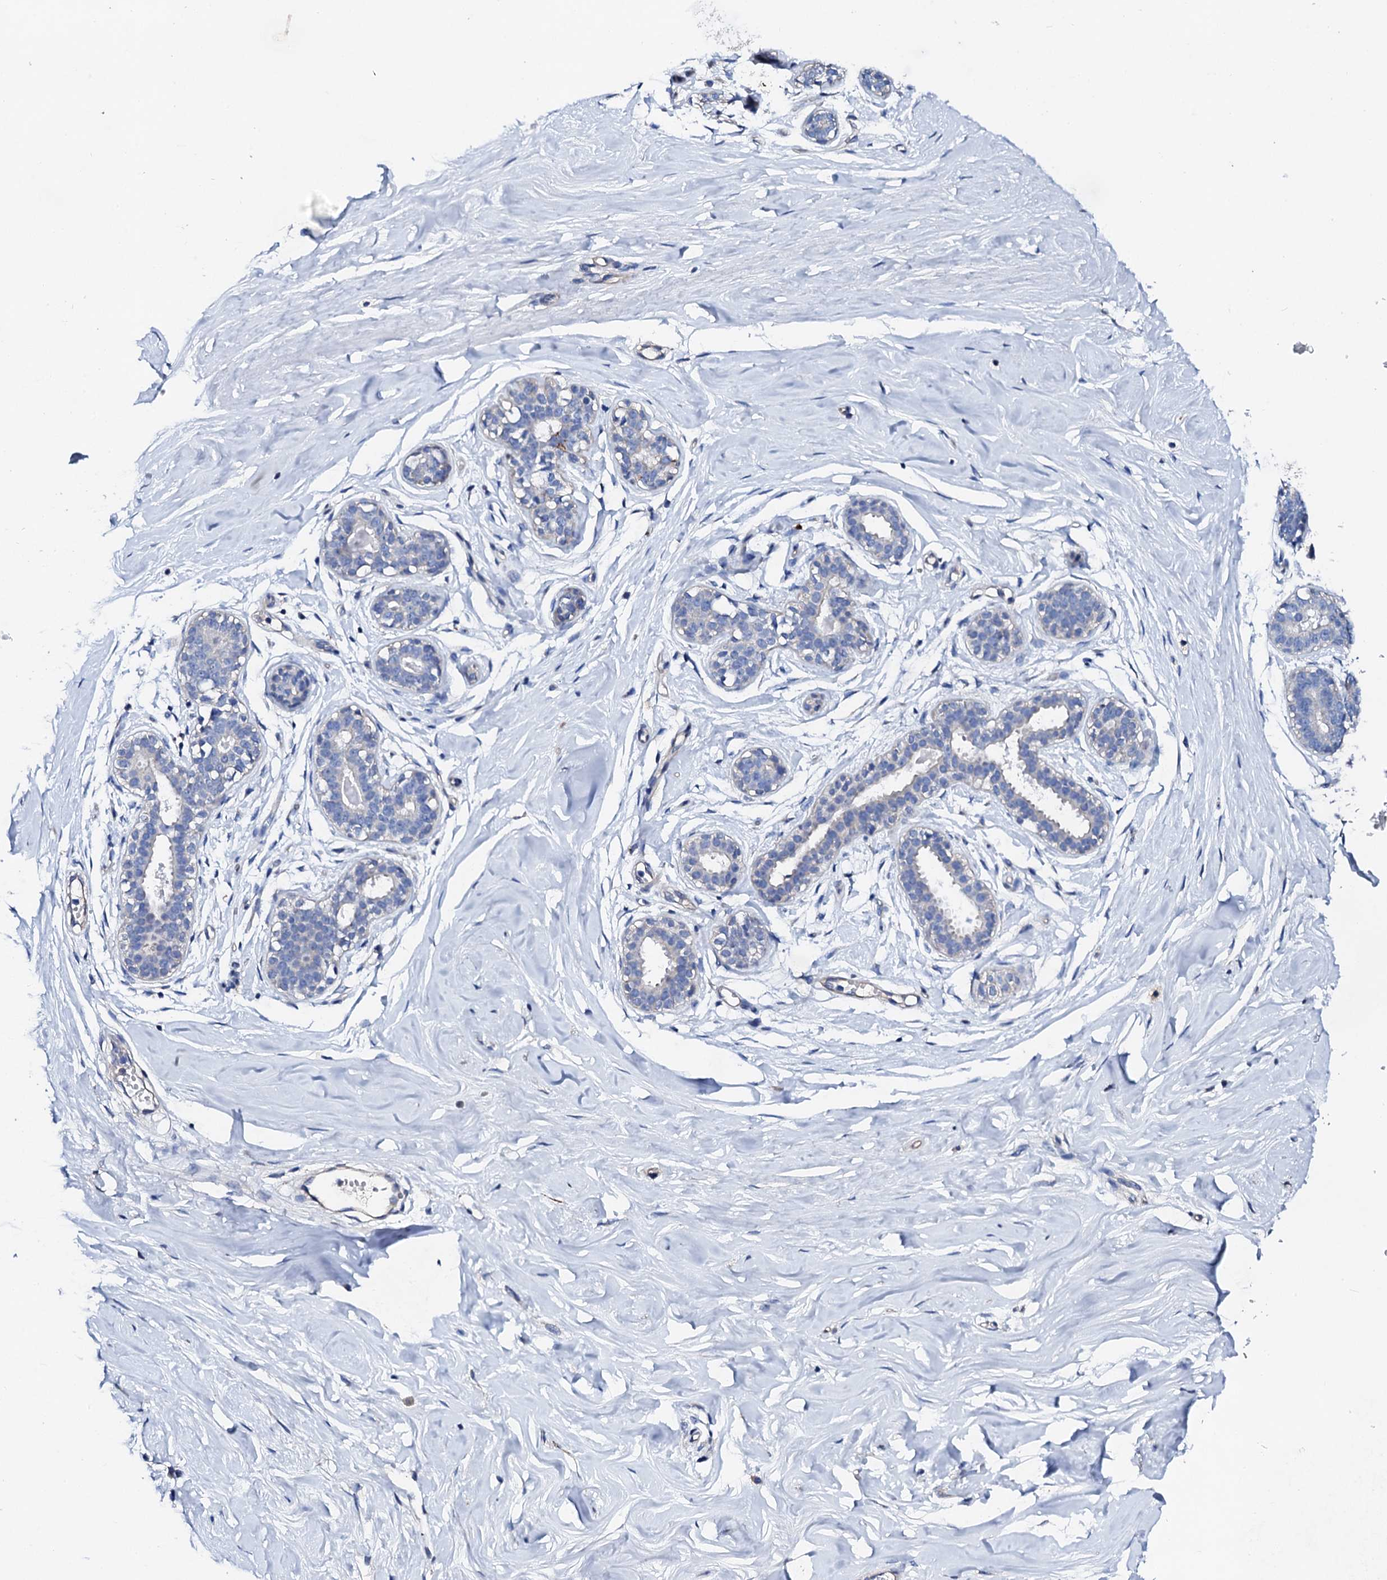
{"staining": {"intensity": "negative", "quantity": "none", "location": "none"}, "tissue": "breast", "cell_type": "Adipocytes", "image_type": "normal", "snomed": [{"axis": "morphology", "description": "Normal tissue, NOS"}, {"axis": "morphology", "description": "Adenoma, NOS"}, {"axis": "topography", "description": "Breast"}], "caption": "Immunohistochemistry micrograph of benign breast: human breast stained with DAB (3,3'-diaminobenzidine) exhibits no significant protein expression in adipocytes. (Stains: DAB (3,3'-diaminobenzidine) immunohistochemistry with hematoxylin counter stain, Microscopy: brightfield microscopy at high magnification).", "gene": "KLHL32", "patient": {"sex": "female", "age": 23}}